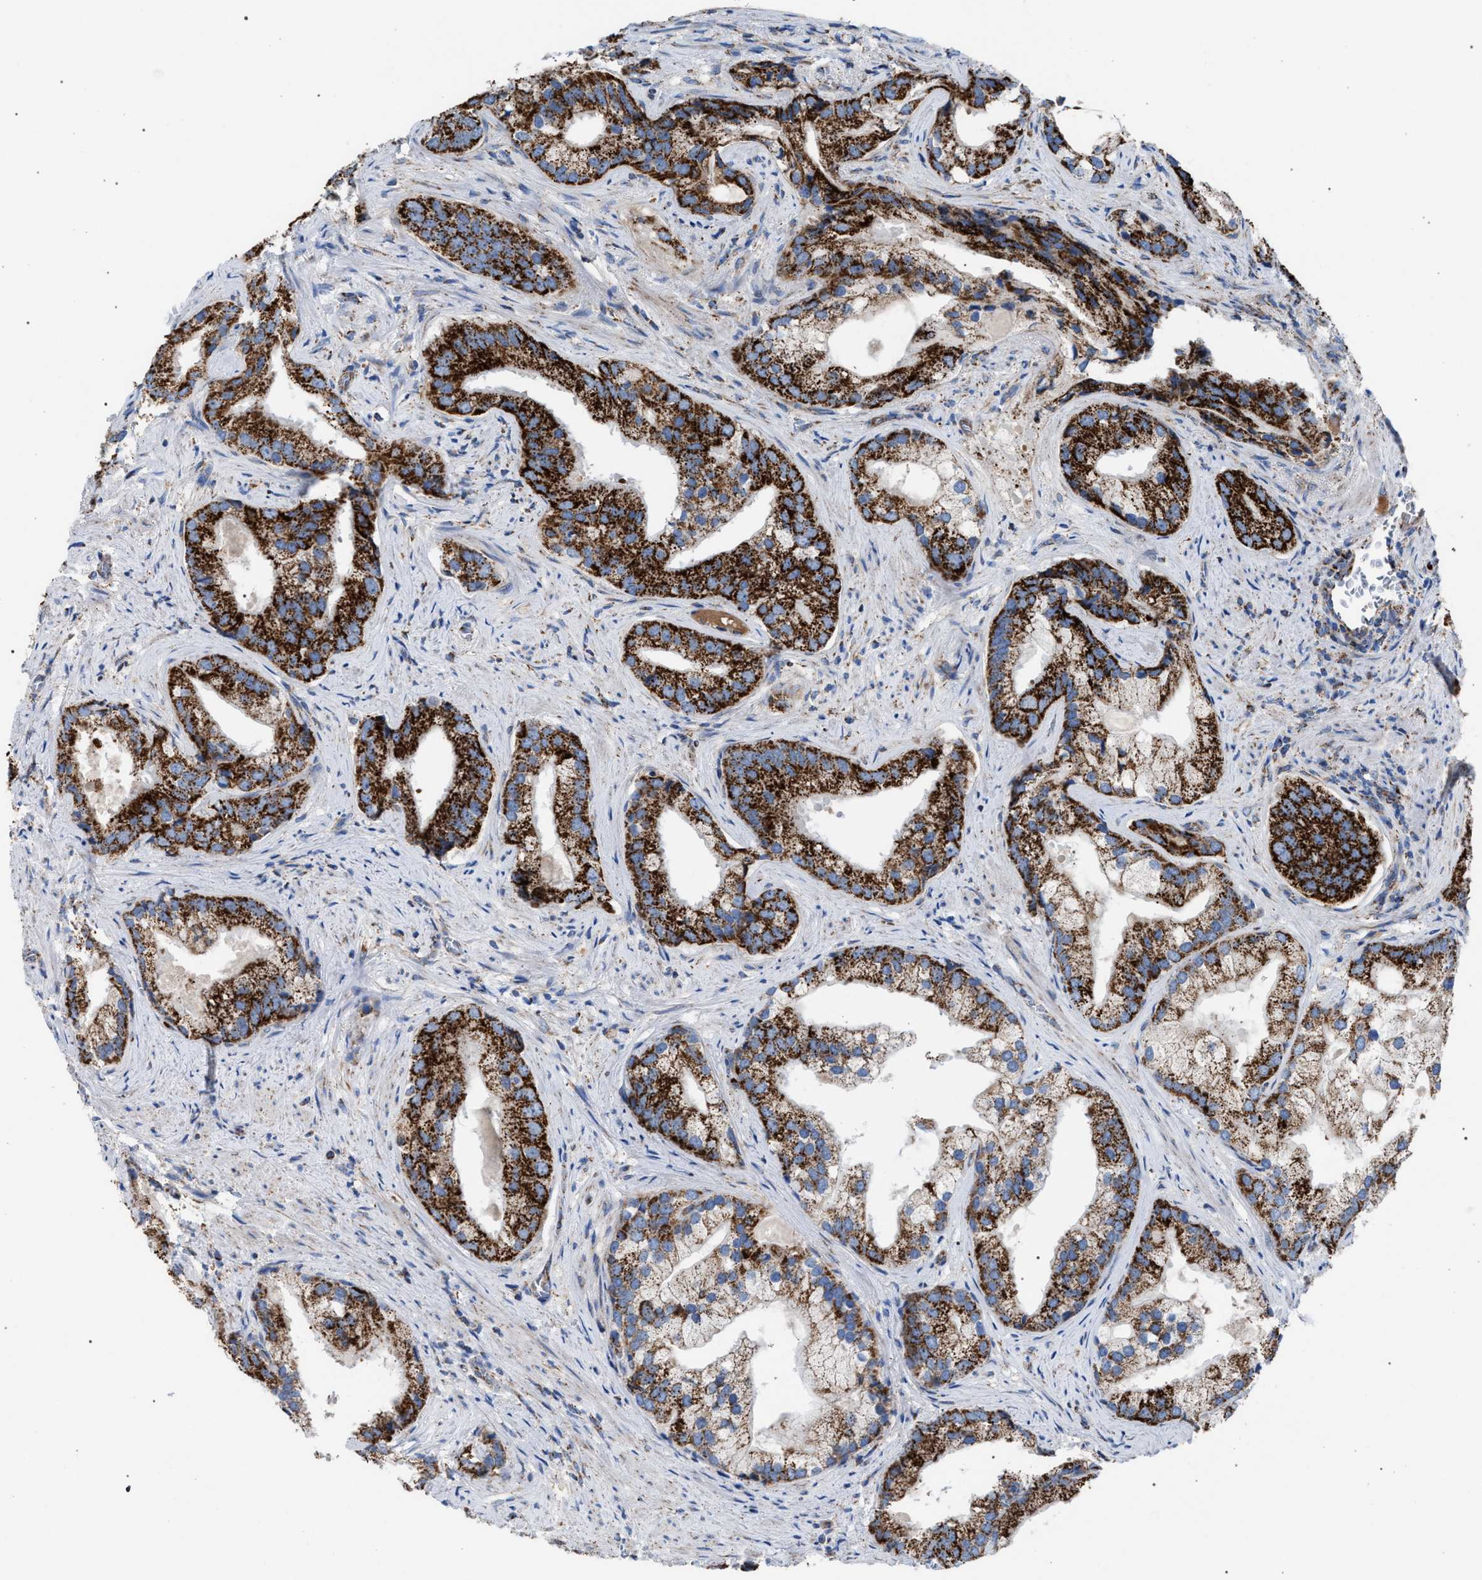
{"staining": {"intensity": "strong", "quantity": ">75%", "location": "cytoplasmic/membranous"}, "tissue": "prostate cancer", "cell_type": "Tumor cells", "image_type": "cancer", "snomed": [{"axis": "morphology", "description": "Adenocarcinoma, Low grade"}, {"axis": "topography", "description": "Prostate"}], "caption": "IHC staining of adenocarcinoma (low-grade) (prostate), which exhibits high levels of strong cytoplasmic/membranous expression in approximately >75% of tumor cells indicating strong cytoplasmic/membranous protein expression. The staining was performed using DAB (3,3'-diaminobenzidine) (brown) for protein detection and nuclei were counterstained in hematoxylin (blue).", "gene": "VPS13A", "patient": {"sex": "male", "age": 71}}